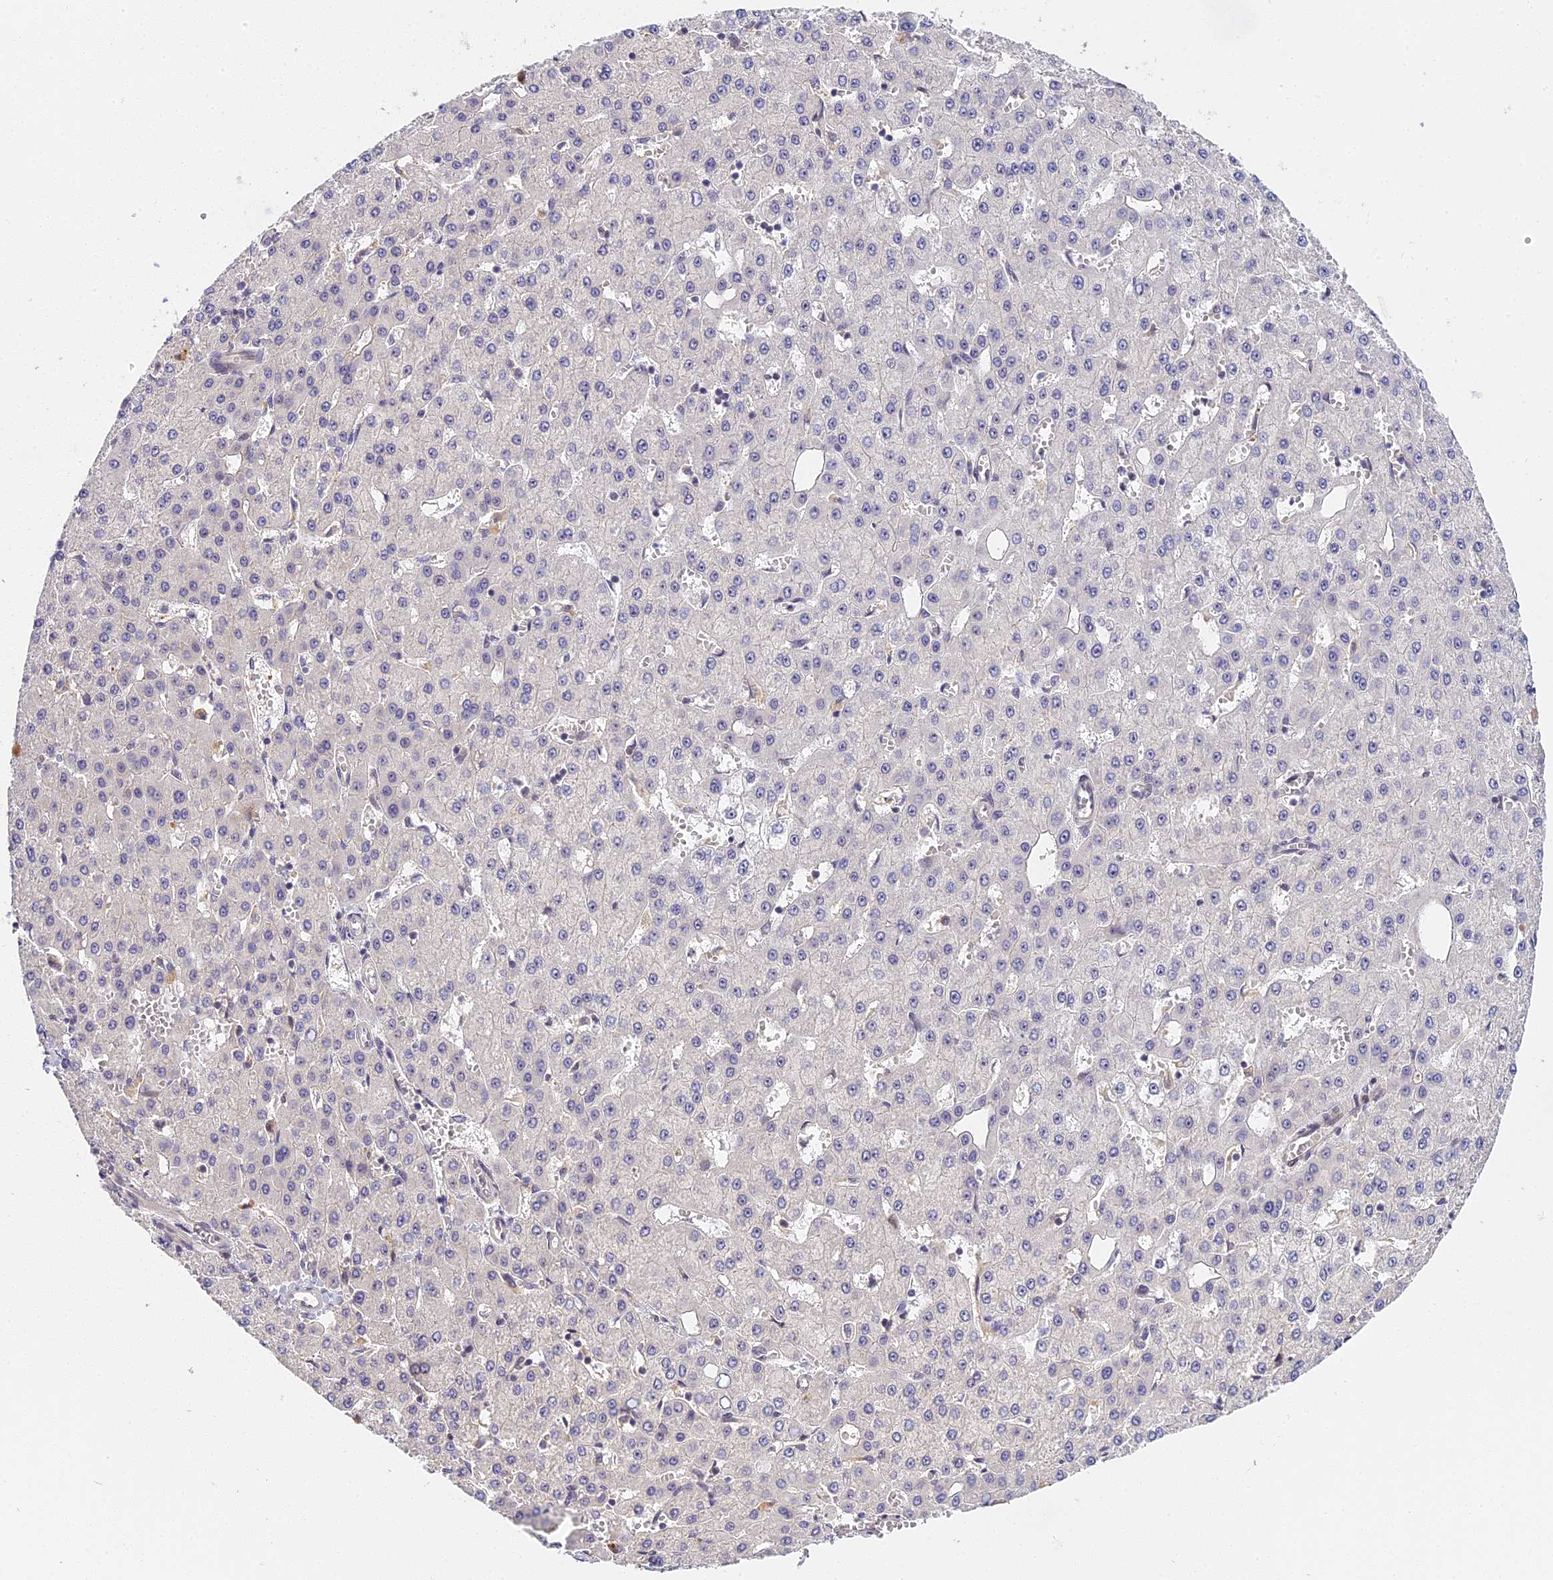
{"staining": {"intensity": "negative", "quantity": "none", "location": "none"}, "tissue": "liver cancer", "cell_type": "Tumor cells", "image_type": "cancer", "snomed": [{"axis": "morphology", "description": "Carcinoma, Hepatocellular, NOS"}, {"axis": "topography", "description": "Liver"}], "caption": "IHC of human liver cancer exhibits no expression in tumor cells.", "gene": "IMPACT", "patient": {"sex": "male", "age": 47}}